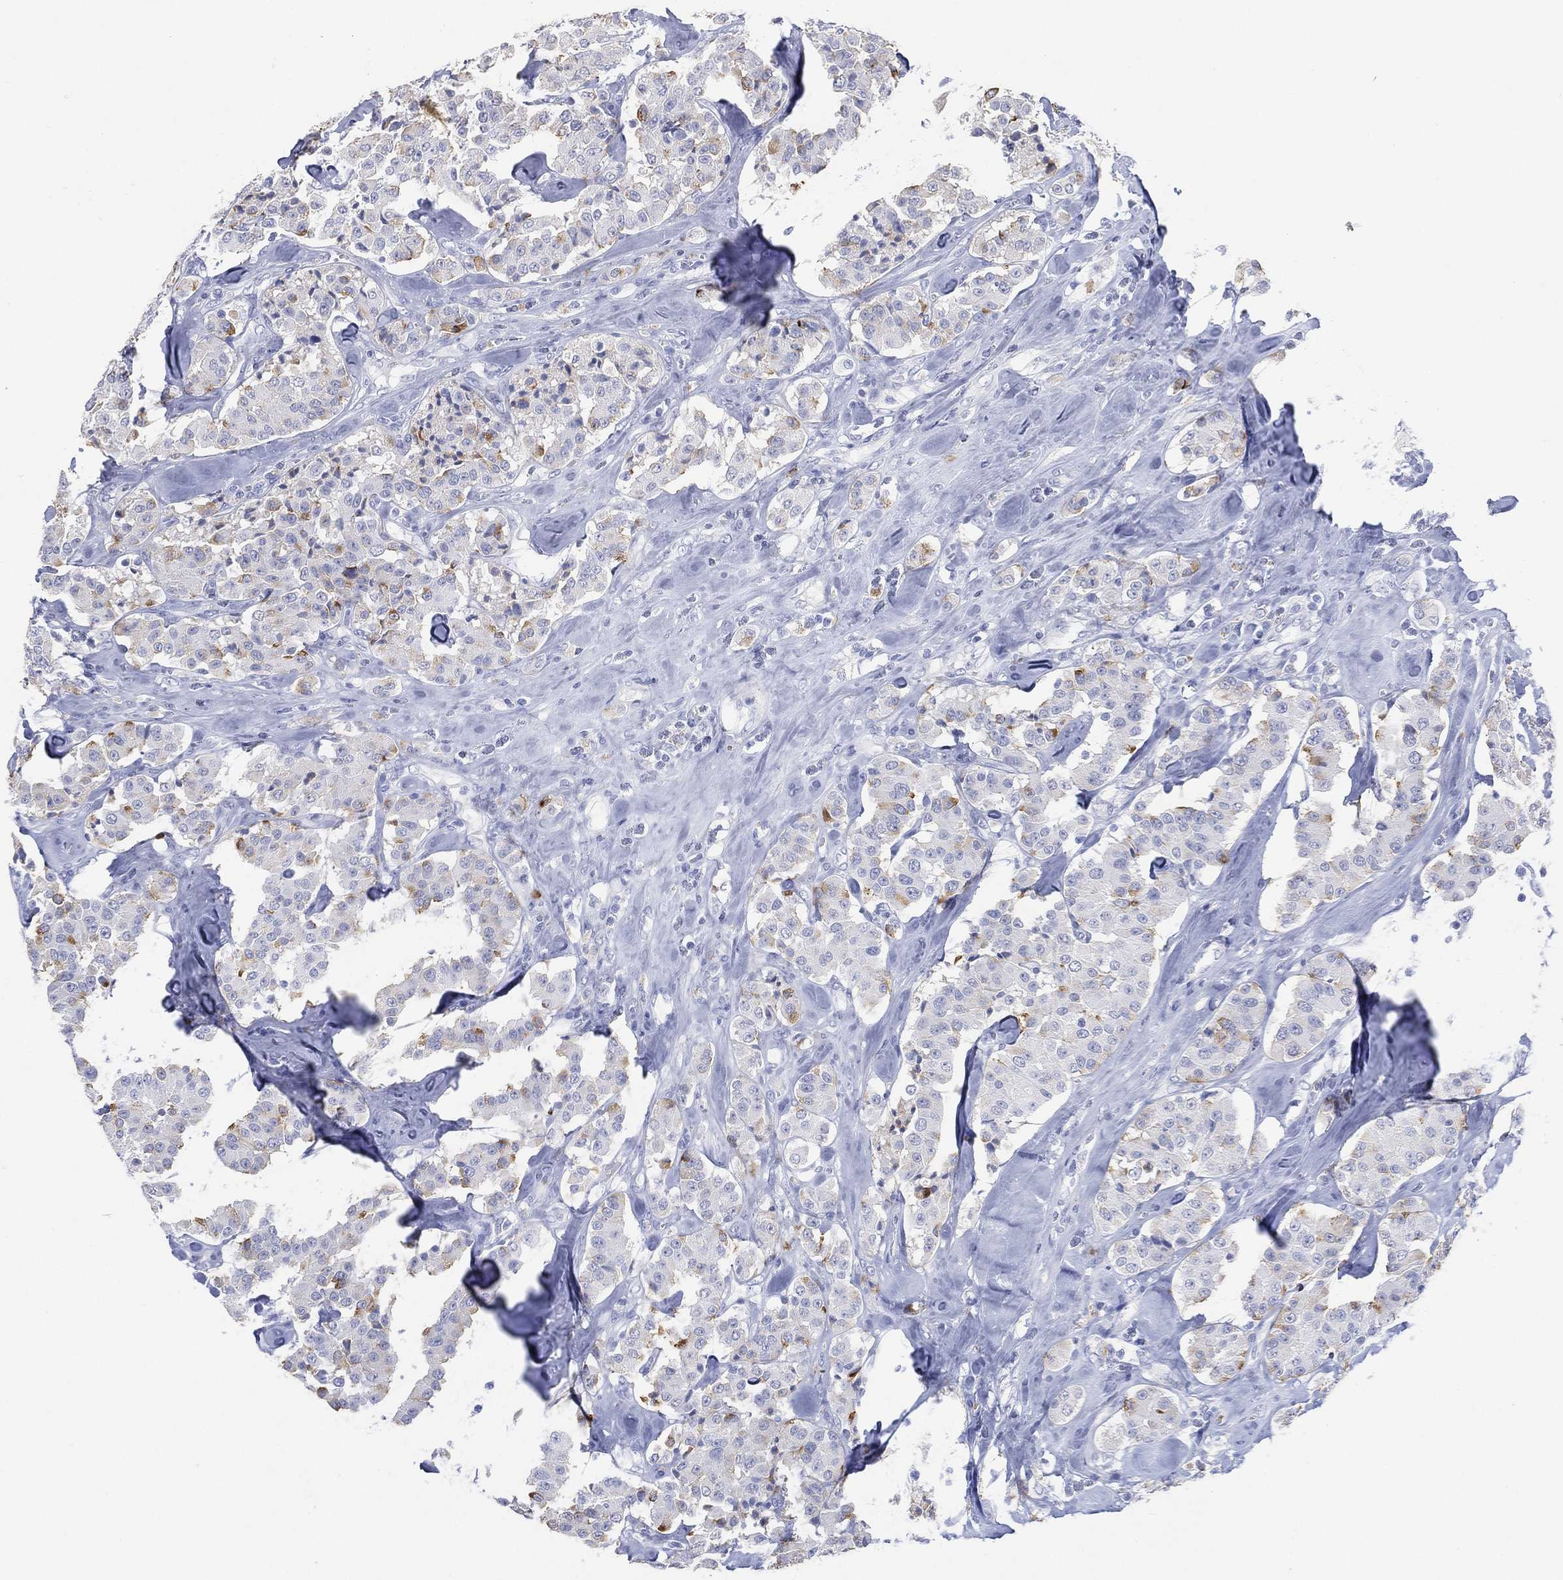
{"staining": {"intensity": "moderate", "quantity": "<25%", "location": "cytoplasmic/membranous"}, "tissue": "carcinoid", "cell_type": "Tumor cells", "image_type": "cancer", "snomed": [{"axis": "morphology", "description": "Carcinoid, malignant, NOS"}, {"axis": "topography", "description": "Pancreas"}], "caption": "Protein staining displays moderate cytoplasmic/membranous positivity in approximately <25% of tumor cells in carcinoid. Immunohistochemistry stains the protein in brown and the nuclei are stained blue.", "gene": "FMO1", "patient": {"sex": "male", "age": 41}}